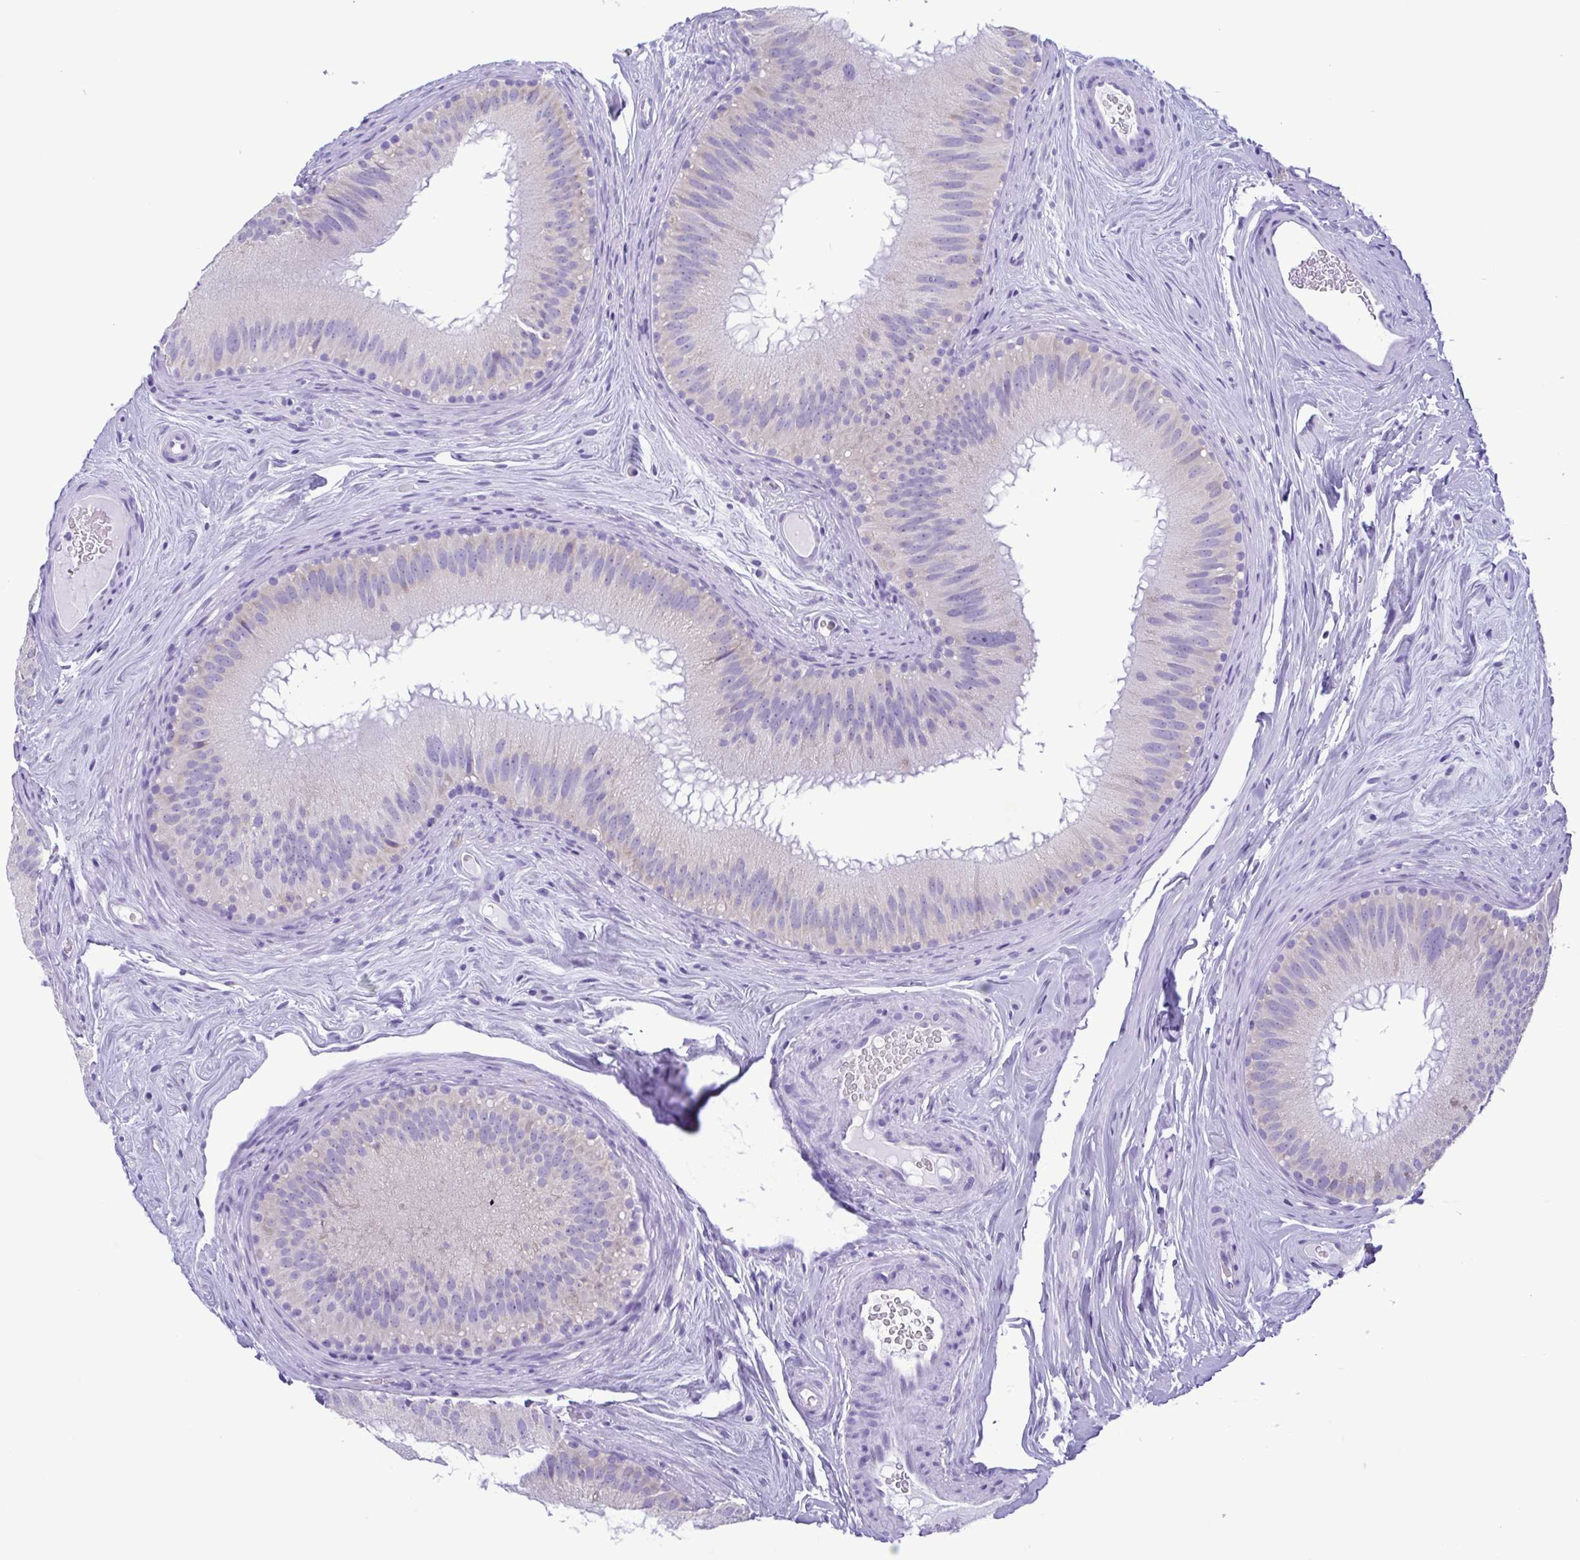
{"staining": {"intensity": "negative", "quantity": "none", "location": "none"}, "tissue": "epididymis", "cell_type": "Glandular cells", "image_type": "normal", "snomed": [{"axis": "morphology", "description": "Normal tissue, NOS"}, {"axis": "topography", "description": "Epididymis"}], "caption": "The immunohistochemistry (IHC) micrograph has no significant expression in glandular cells of epididymis.", "gene": "TNNI3", "patient": {"sex": "male", "age": 44}}